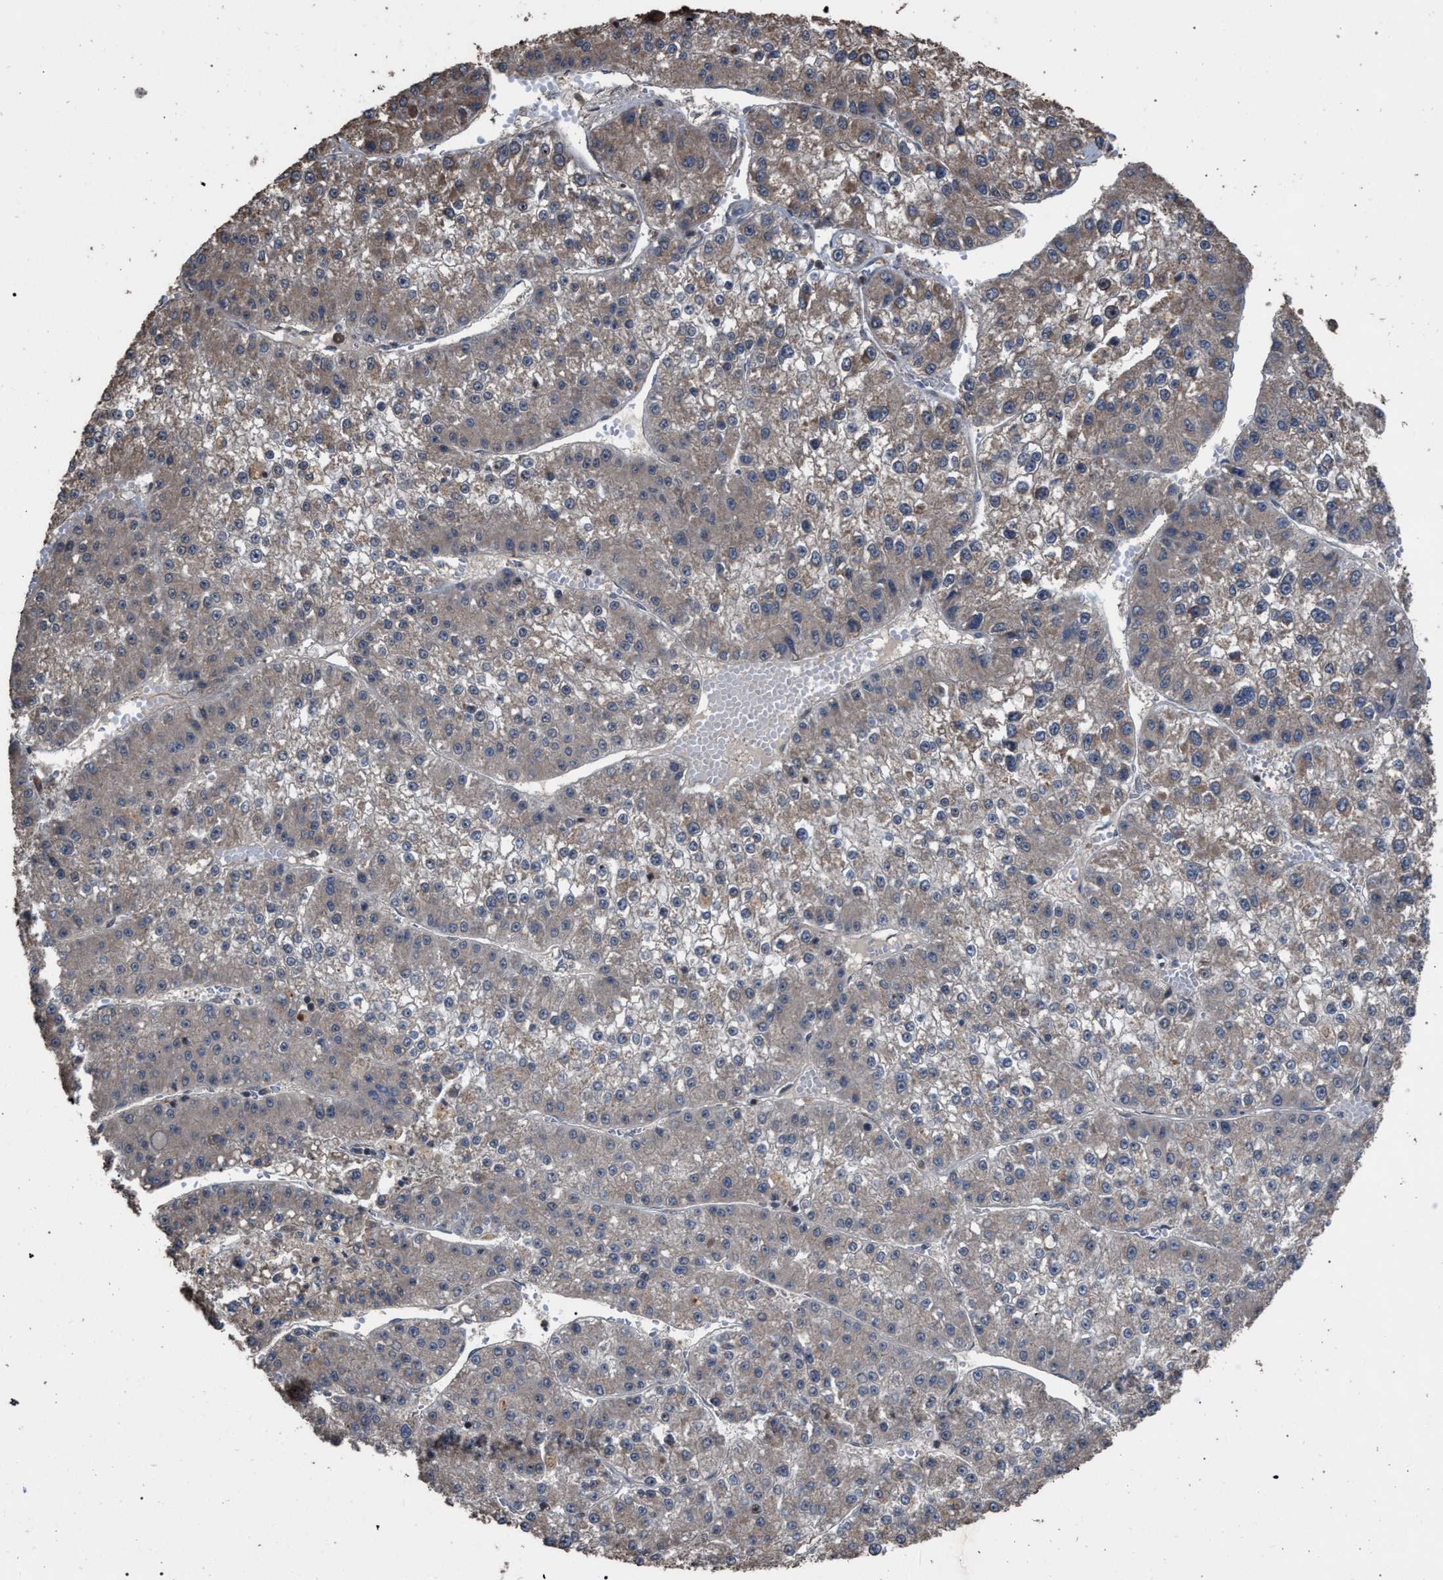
{"staining": {"intensity": "weak", "quantity": "25%-75%", "location": "cytoplasmic/membranous"}, "tissue": "liver cancer", "cell_type": "Tumor cells", "image_type": "cancer", "snomed": [{"axis": "morphology", "description": "Carcinoma, Hepatocellular, NOS"}, {"axis": "topography", "description": "Liver"}], "caption": "Weak cytoplasmic/membranous expression is identified in about 25%-75% of tumor cells in hepatocellular carcinoma (liver).", "gene": "NAA35", "patient": {"sex": "female", "age": 73}}